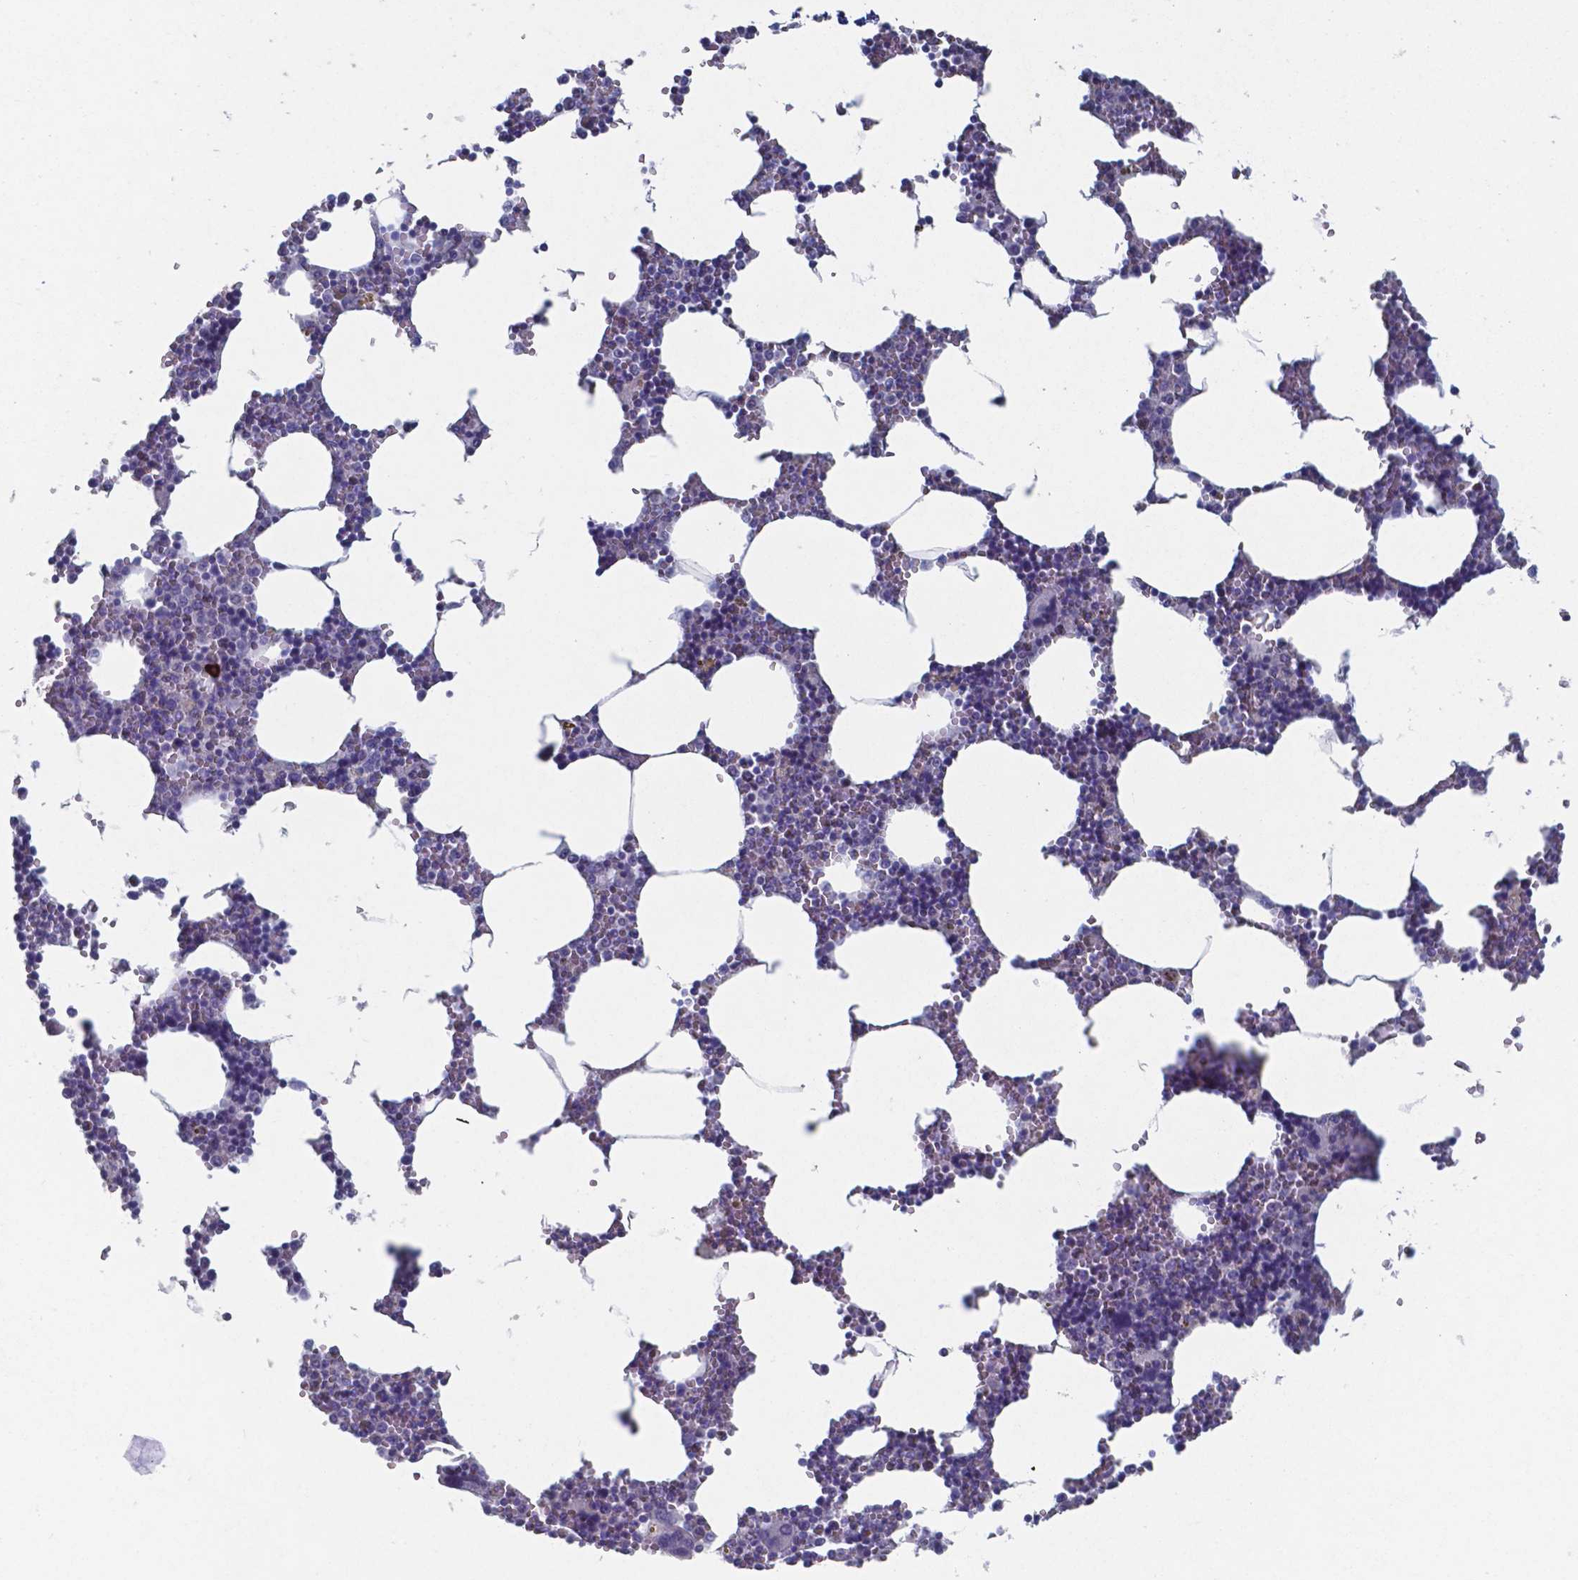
{"staining": {"intensity": "negative", "quantity": "none", "location": "none"}, "tissue": "bone marrow", "cell_type": "Hematopoietic cells", "image_type": "normal", "snomed": [{"axis": "morphology", "description": "Normal tissue, NOS"}, {"axis": "topography", "description": "Bone marrow"}], "caption": "Immunohistochemistry (IHC) of benign bone marrow reveals no staining in hematopoietic cells.", "gene": "PLA2R1", "patient": {"sex": "male", "age": 54}}